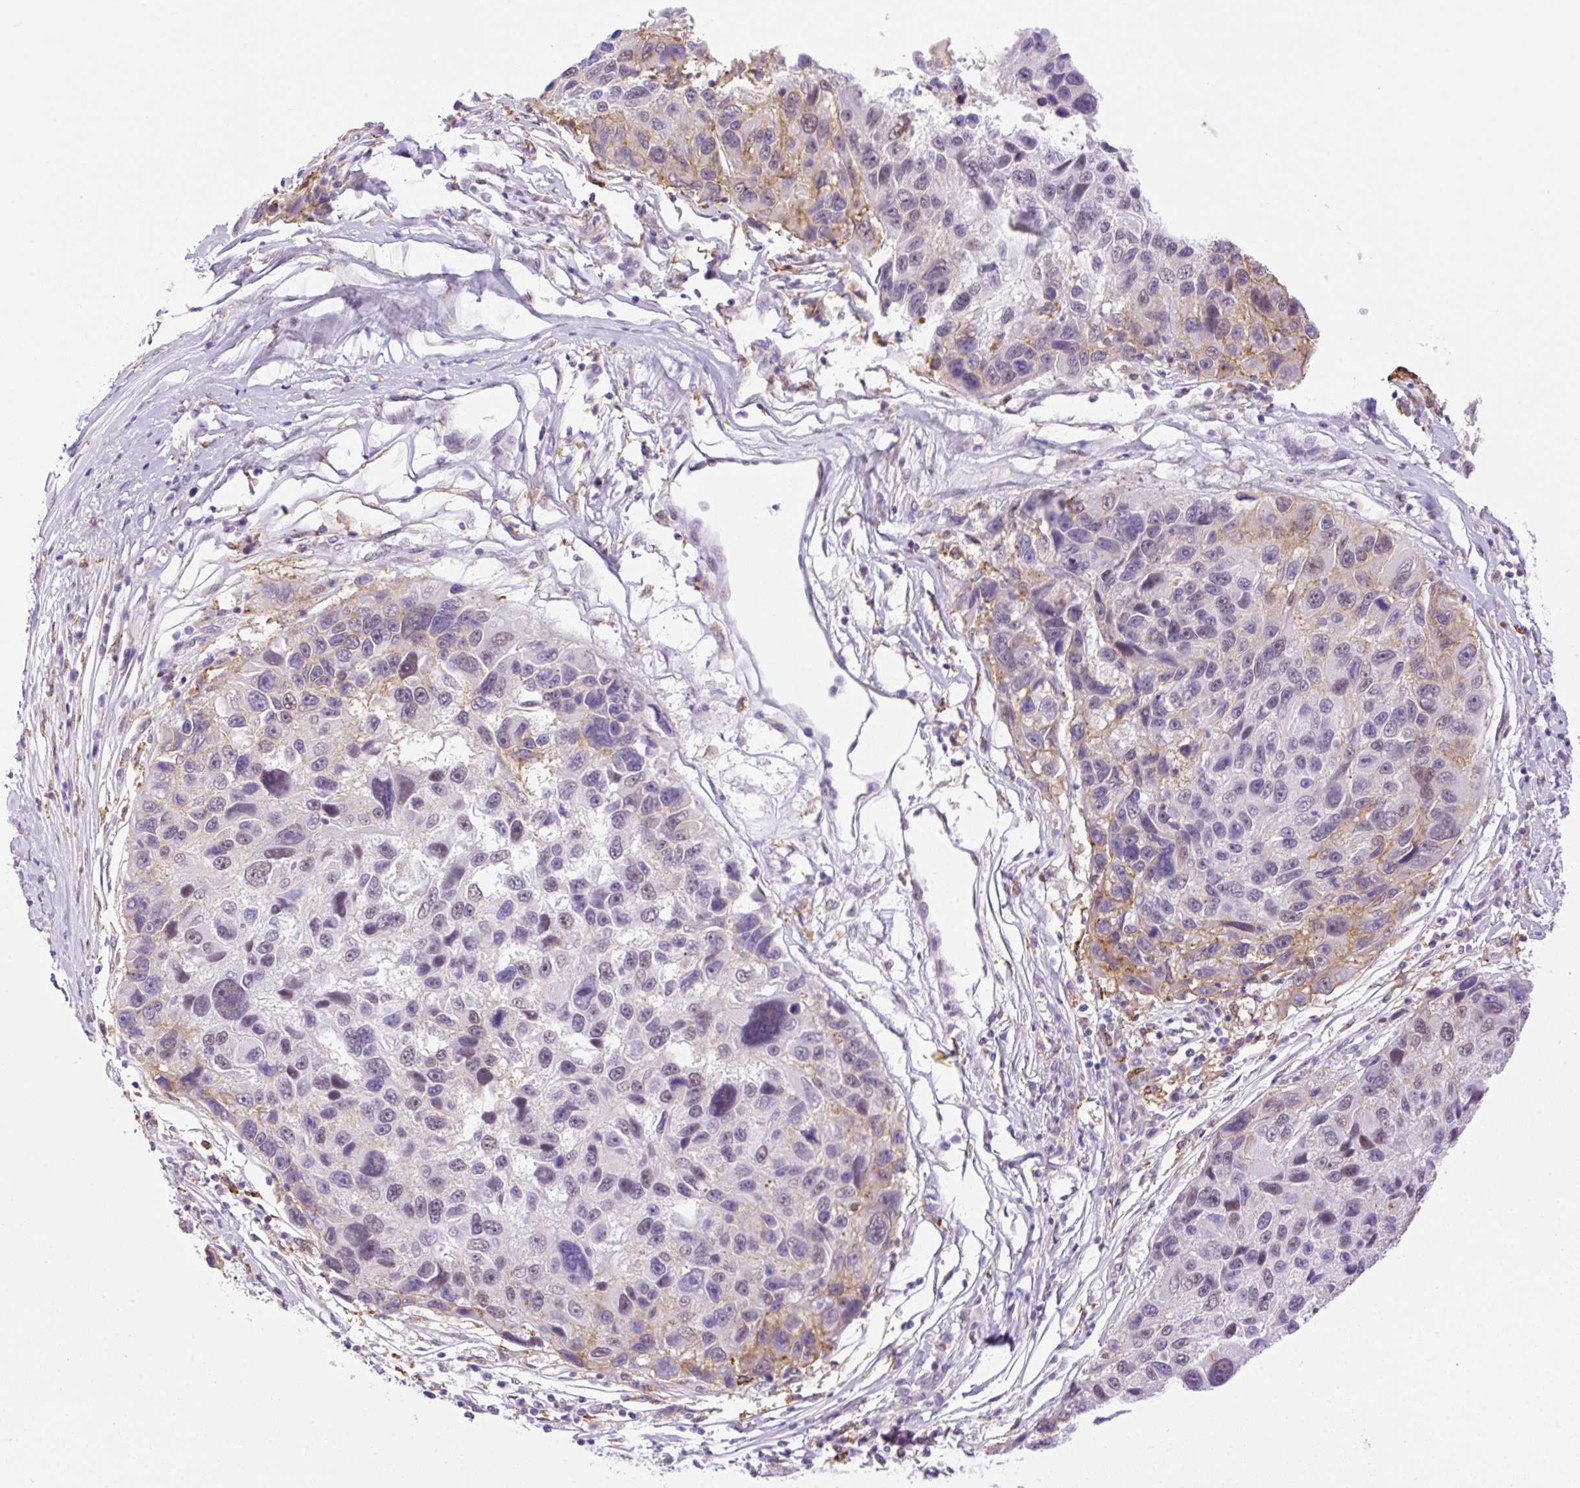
{"staining": {"intensity": "weak", "quantity": "<25%", "location": "nuclear"}, "tissue": "melanoma", "cell_type": "Tumor cells", "image_type": "cancer", "snomed": [{"axis": "morphology", "description": "Malignant melanoma, NOS"}, {"axis": "topography", "description": "Skin"}], "caption": "IHC micrograph of human melanoma stained for a protein (brown), which shows no staining in tumor cells.", "gene": "PALM3", "patient": {"sex": "male", "age": 53}}